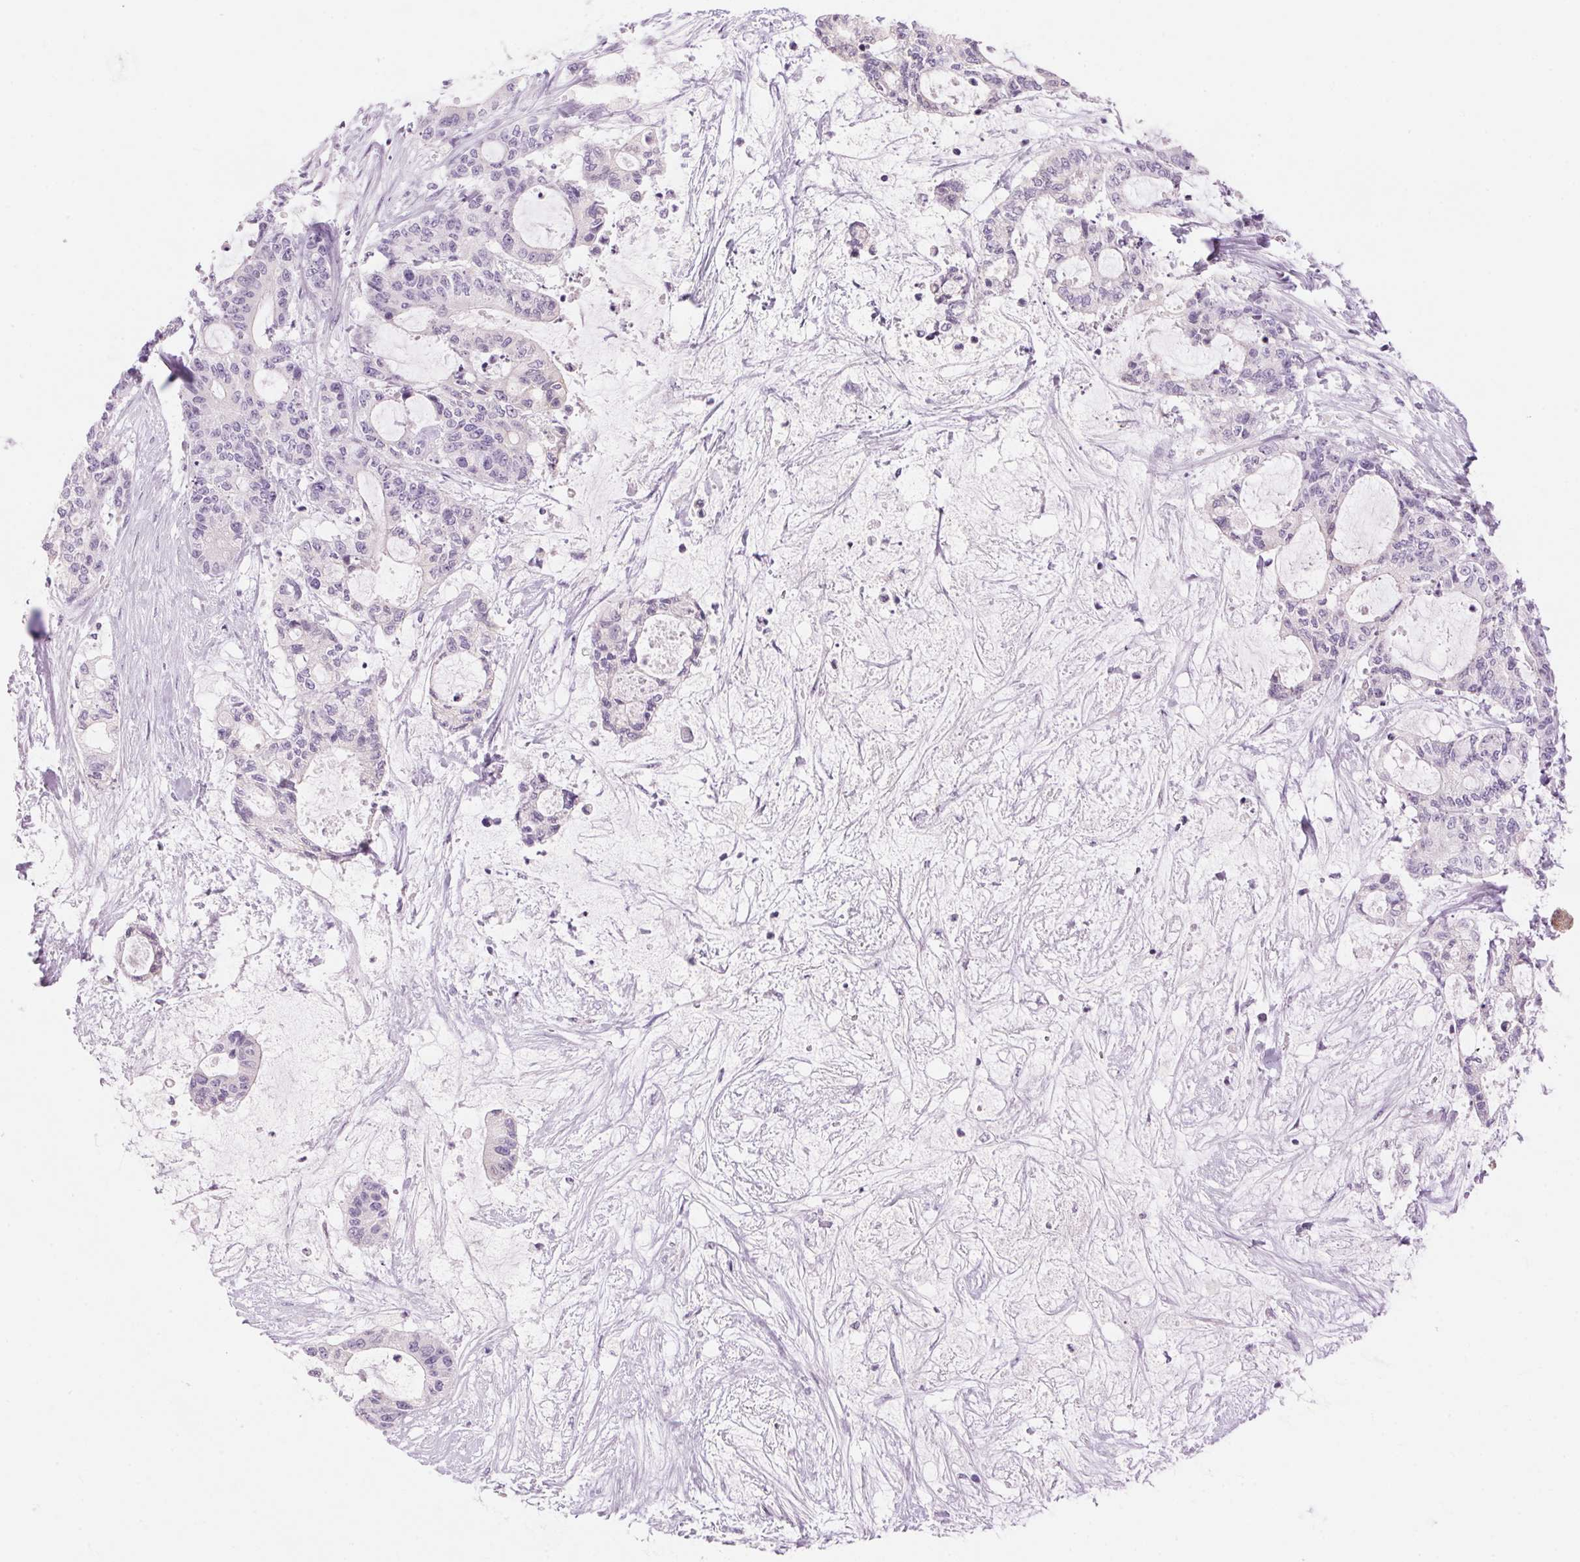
{"staining": {"intensity": "negative", "quantity": "none", "location": "none"}, "tissue": "liver cancer", "cell_type": "Tumor cells", "image_type": "cancer", "snomed": [{"axis": "morphology", "description": "Normal tissue, NOS"}, {"axis": "morphology", "description": "Cholangiocarcinoma"}, {"axis": "topography", "description": "Liver"}, {"axis": "topography", "description": "Peripheral nerve tissue"}], "caption": "A histopathology image of cholangiocarcinoma (liver) stained for a protein exhibits no brown staining in tumor cells.", "gene": "HSD17B2", "patient": {"sex": "female", "age": 73}}